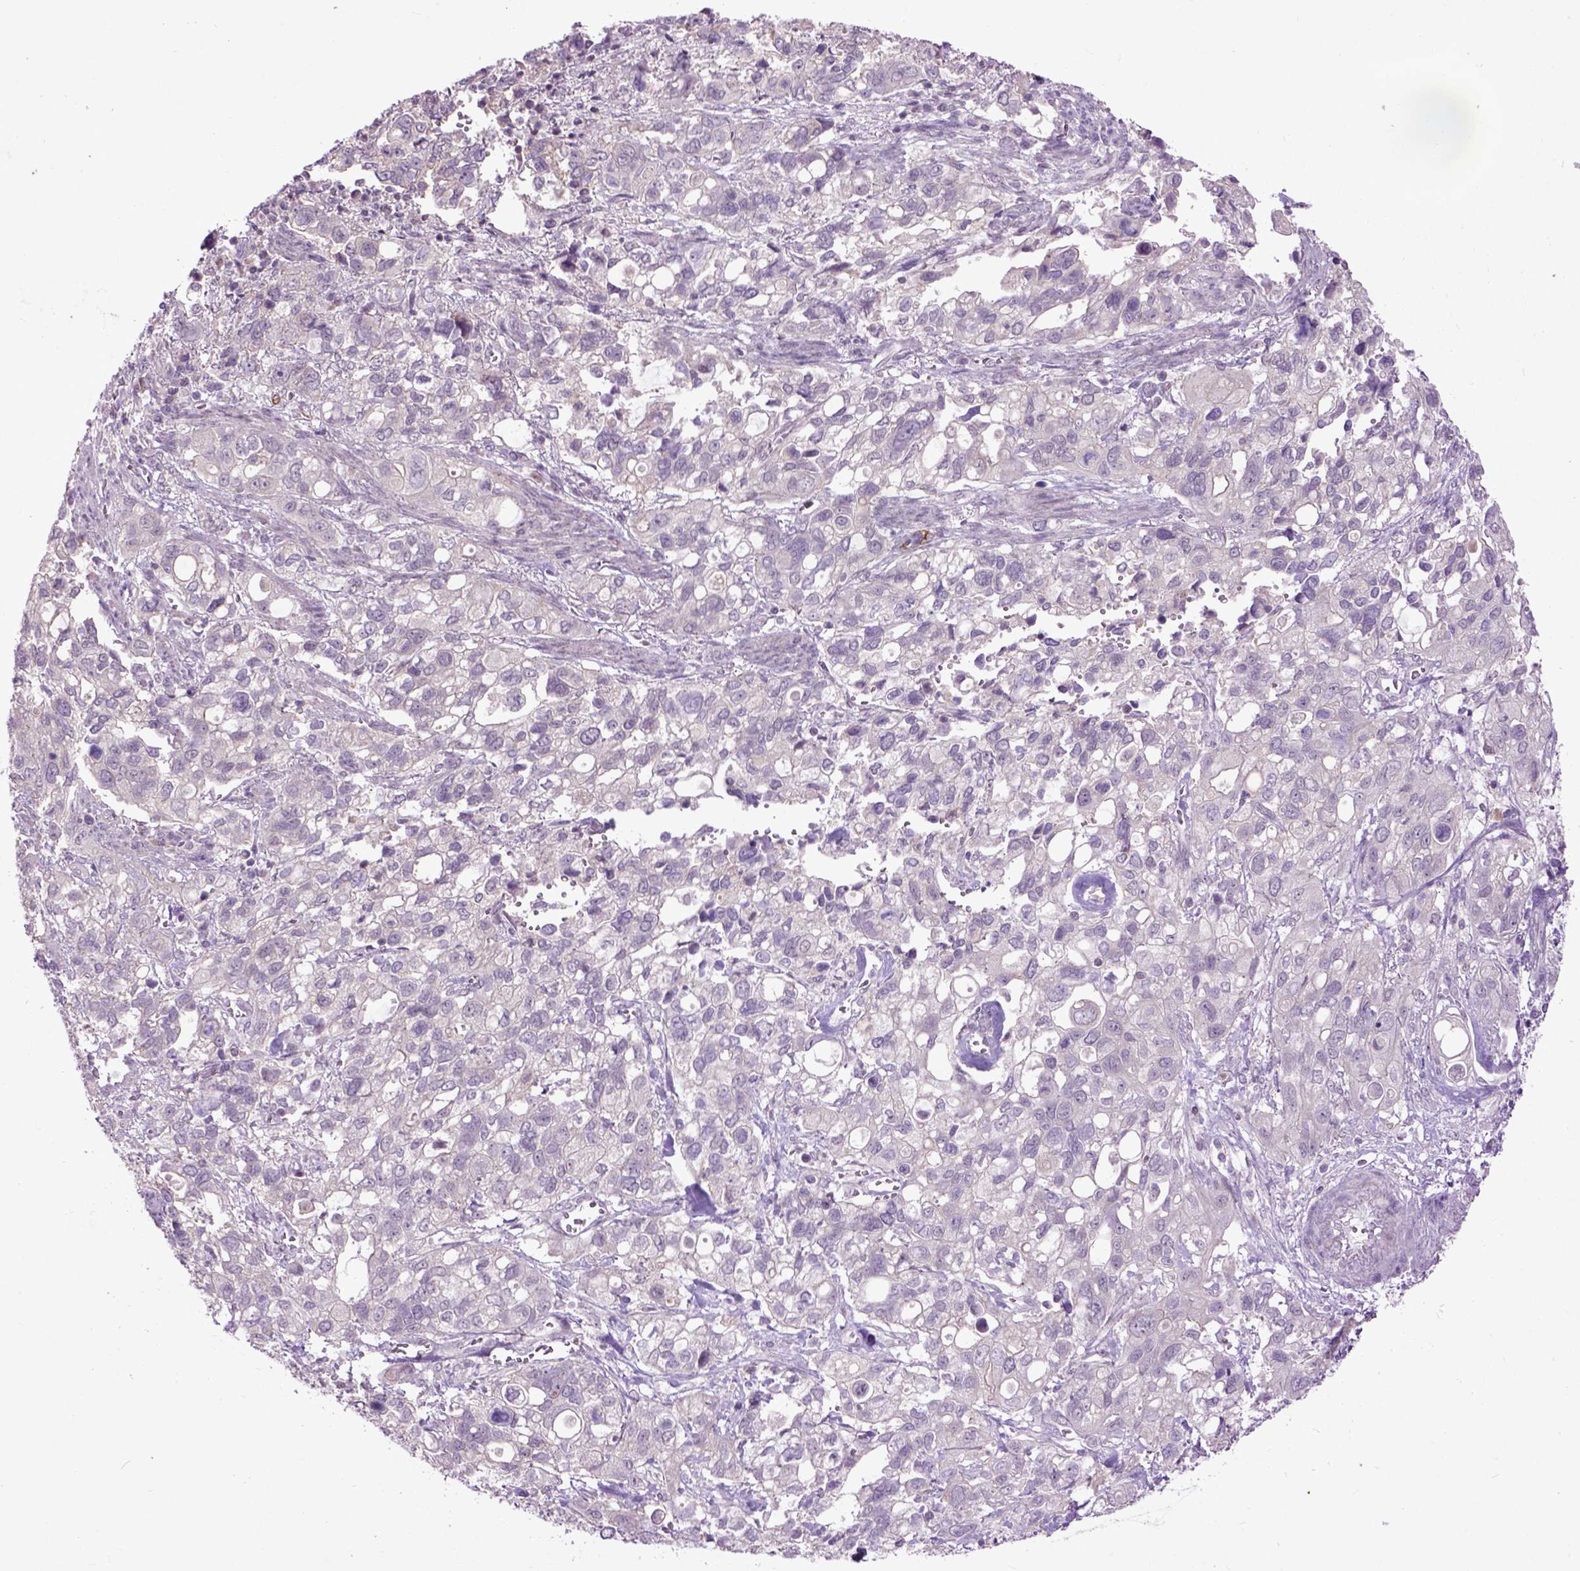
{"staining": {"intensity": "negative", "quantity": "none", "location": "none"}, "tissue": "stomach cancer", "cell_type": "Tumor cells", "image_type": "cancer", "snomed": [{"axis": "morphology", "description": "Adenocarcinoma, NOS"}, {"axis": "topography", "description": "Stomach, upper"}], "caption": "Immunohistochemical staining of stomach adenocarcinoma demonstrates no significant positivity in tumor cells.", "gene": "EMILIN3", "patient": {"sex": "female", "age": 81}}